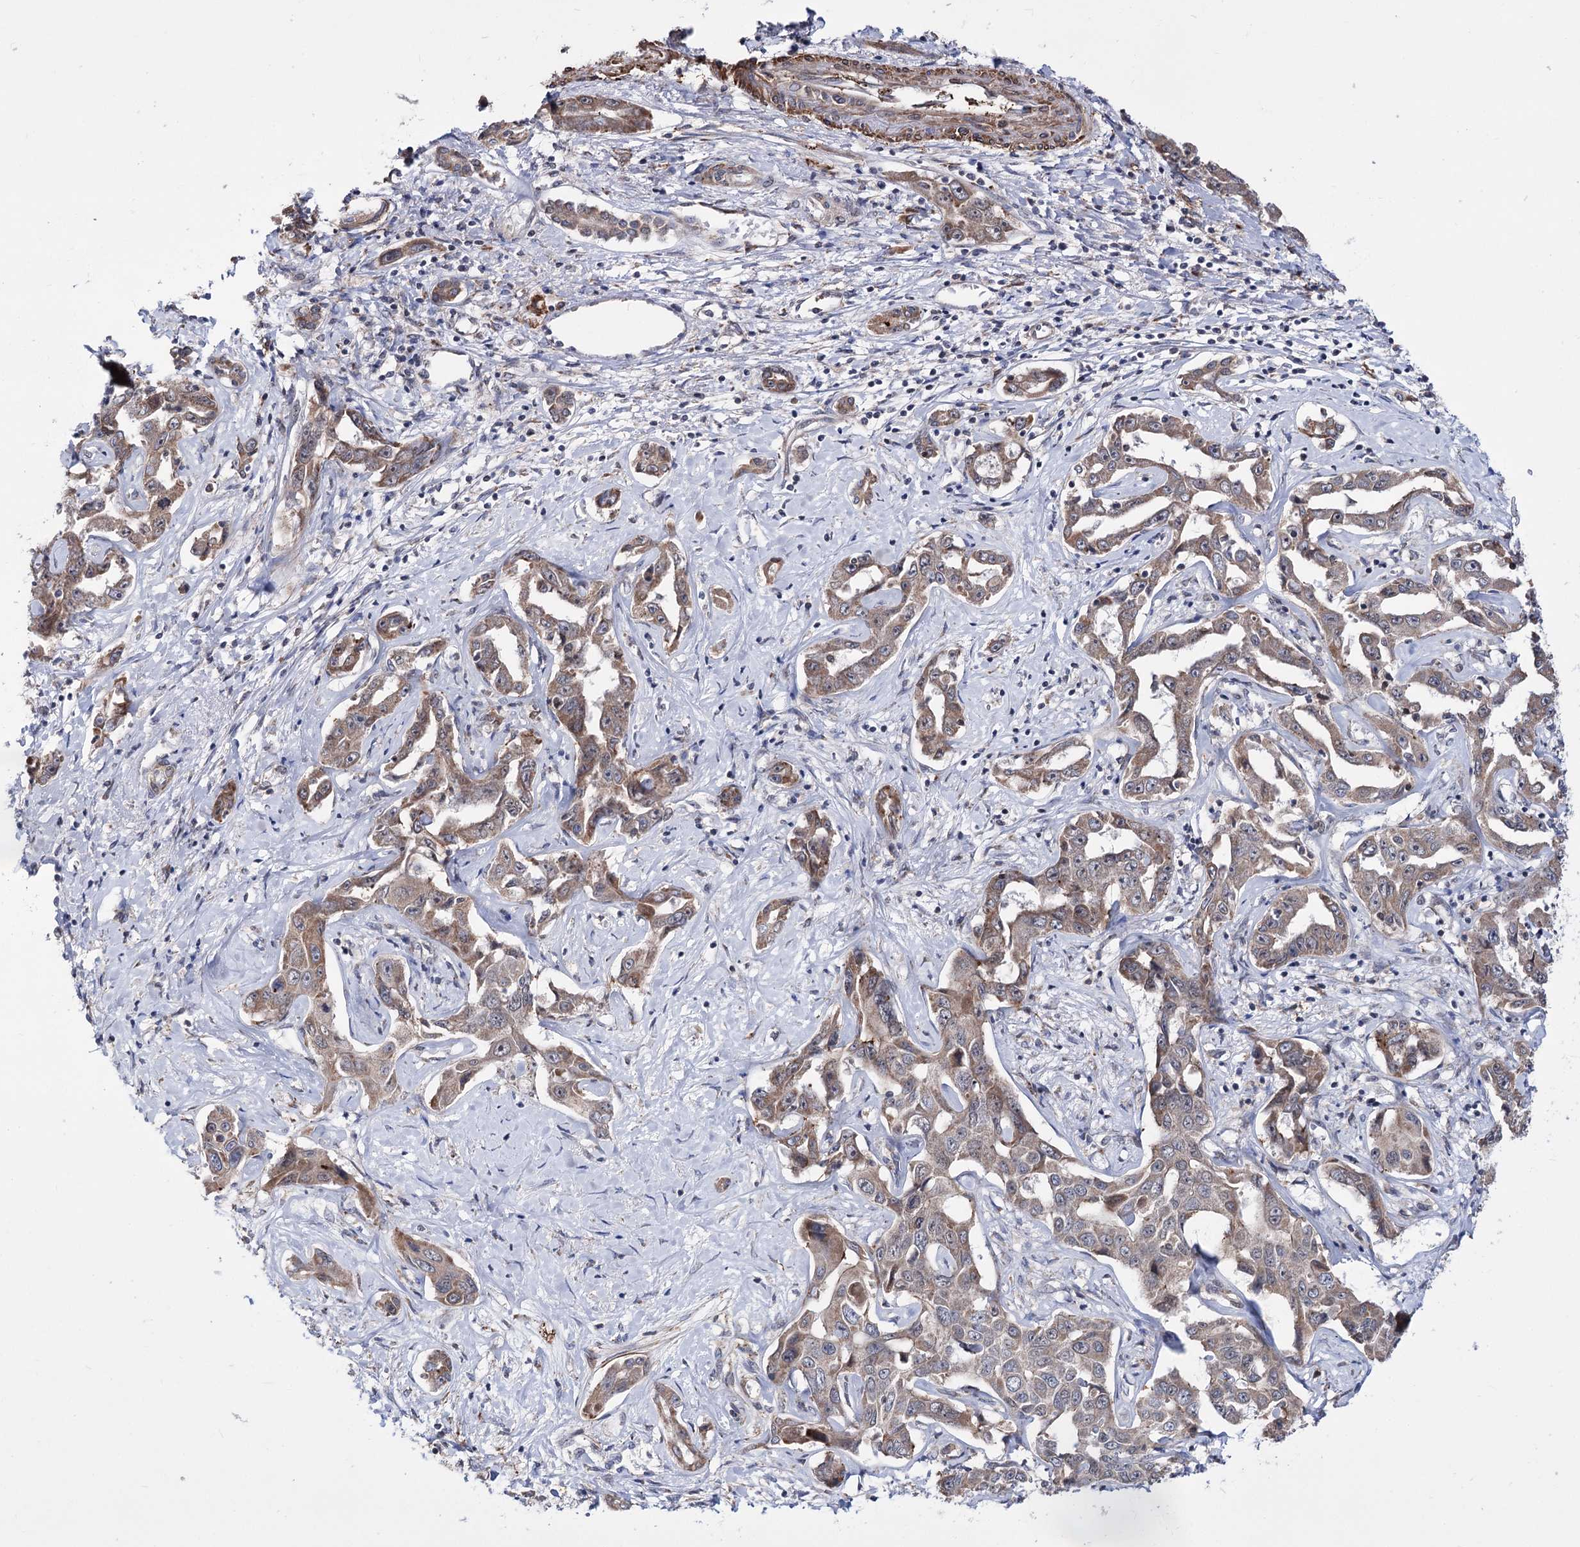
{"staining": {"intensity": "moderate", "quantity": ">75%", "location": "cytoplasmic/membranous"}, "tissue": "liver cancer", "cell_type": "Tumor cells", "image_type": "cancer", "snomed": [{"axis": "morphology", "description": "Cholangiocarcinoma"}, {"axis": "topography", "description": "Liver"}], "caption": "Protein expression by immunohistochemistry (IHC) exhibits moderate cytoplasmic/membranous expression in approximately >75% of tumor cells in liver cholangiocarcinoma. (DAB (3,3'-diaminobenzidine) IHC with brightfield microscopy, high magnification).", "gene": "PPRC1", "patient": {"sex": "male", "age": 59}}